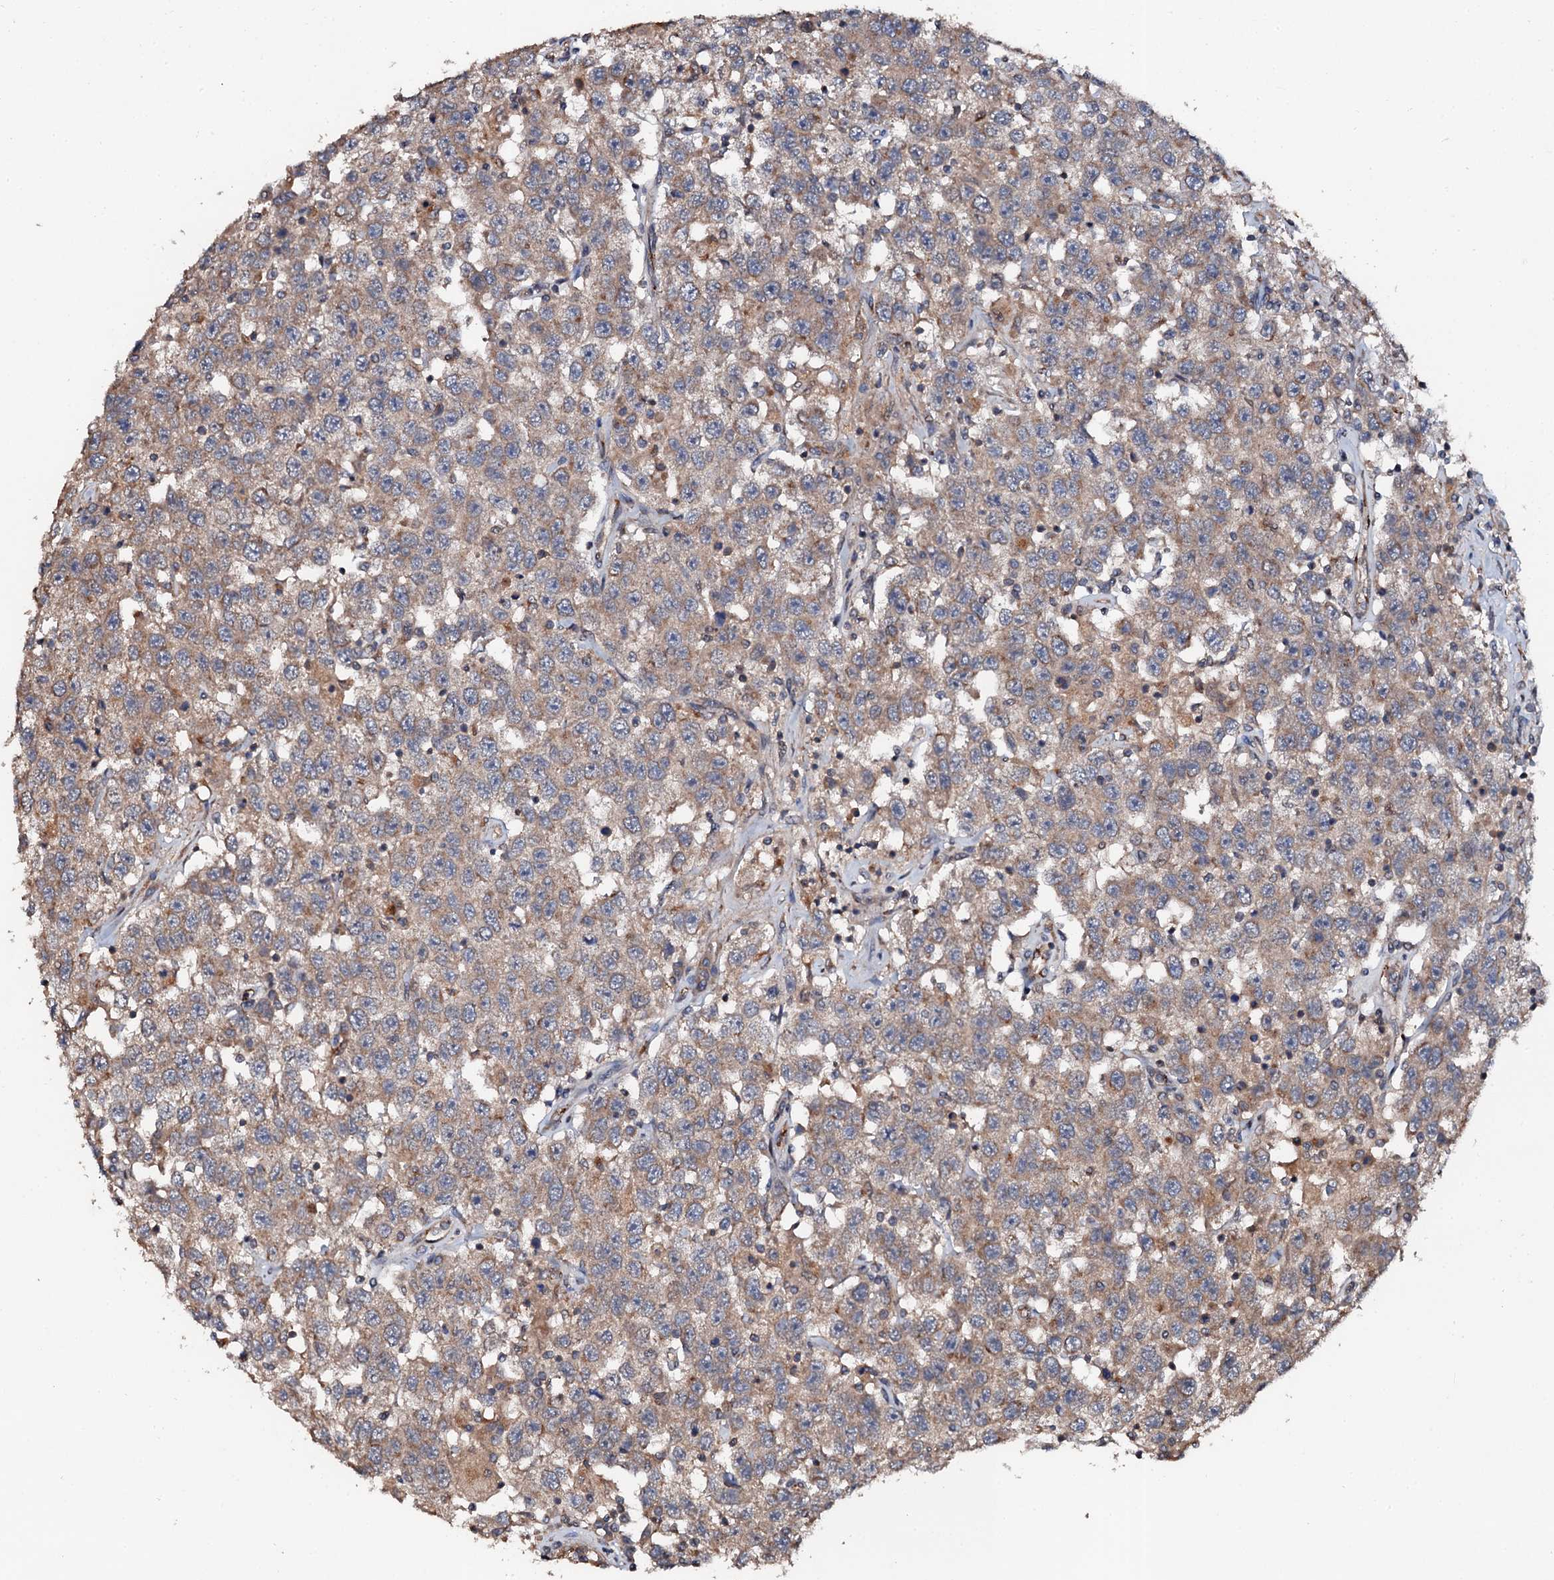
{"staining": {"intensity": "weak", "quantity": "25%-75%", "location": "cytoplasmic/membranous"}, "tissue": "testis cancer", "cell_type": "Tumor cells", "image_type": "cancer", "snomed": [{"axis": "morphology", "description": "Seminoma, NOS"}, {"axis": "topography", "description": "Testis"}], "caption": "About 25%-75% of tumor cells in human seminoma (testis) show weak cytoplasmic/membranous protein positivity as visualized by brown immunohistochemical staining.", "gene": "GLCE", "patient": {"sex": "male", "age": 41}}